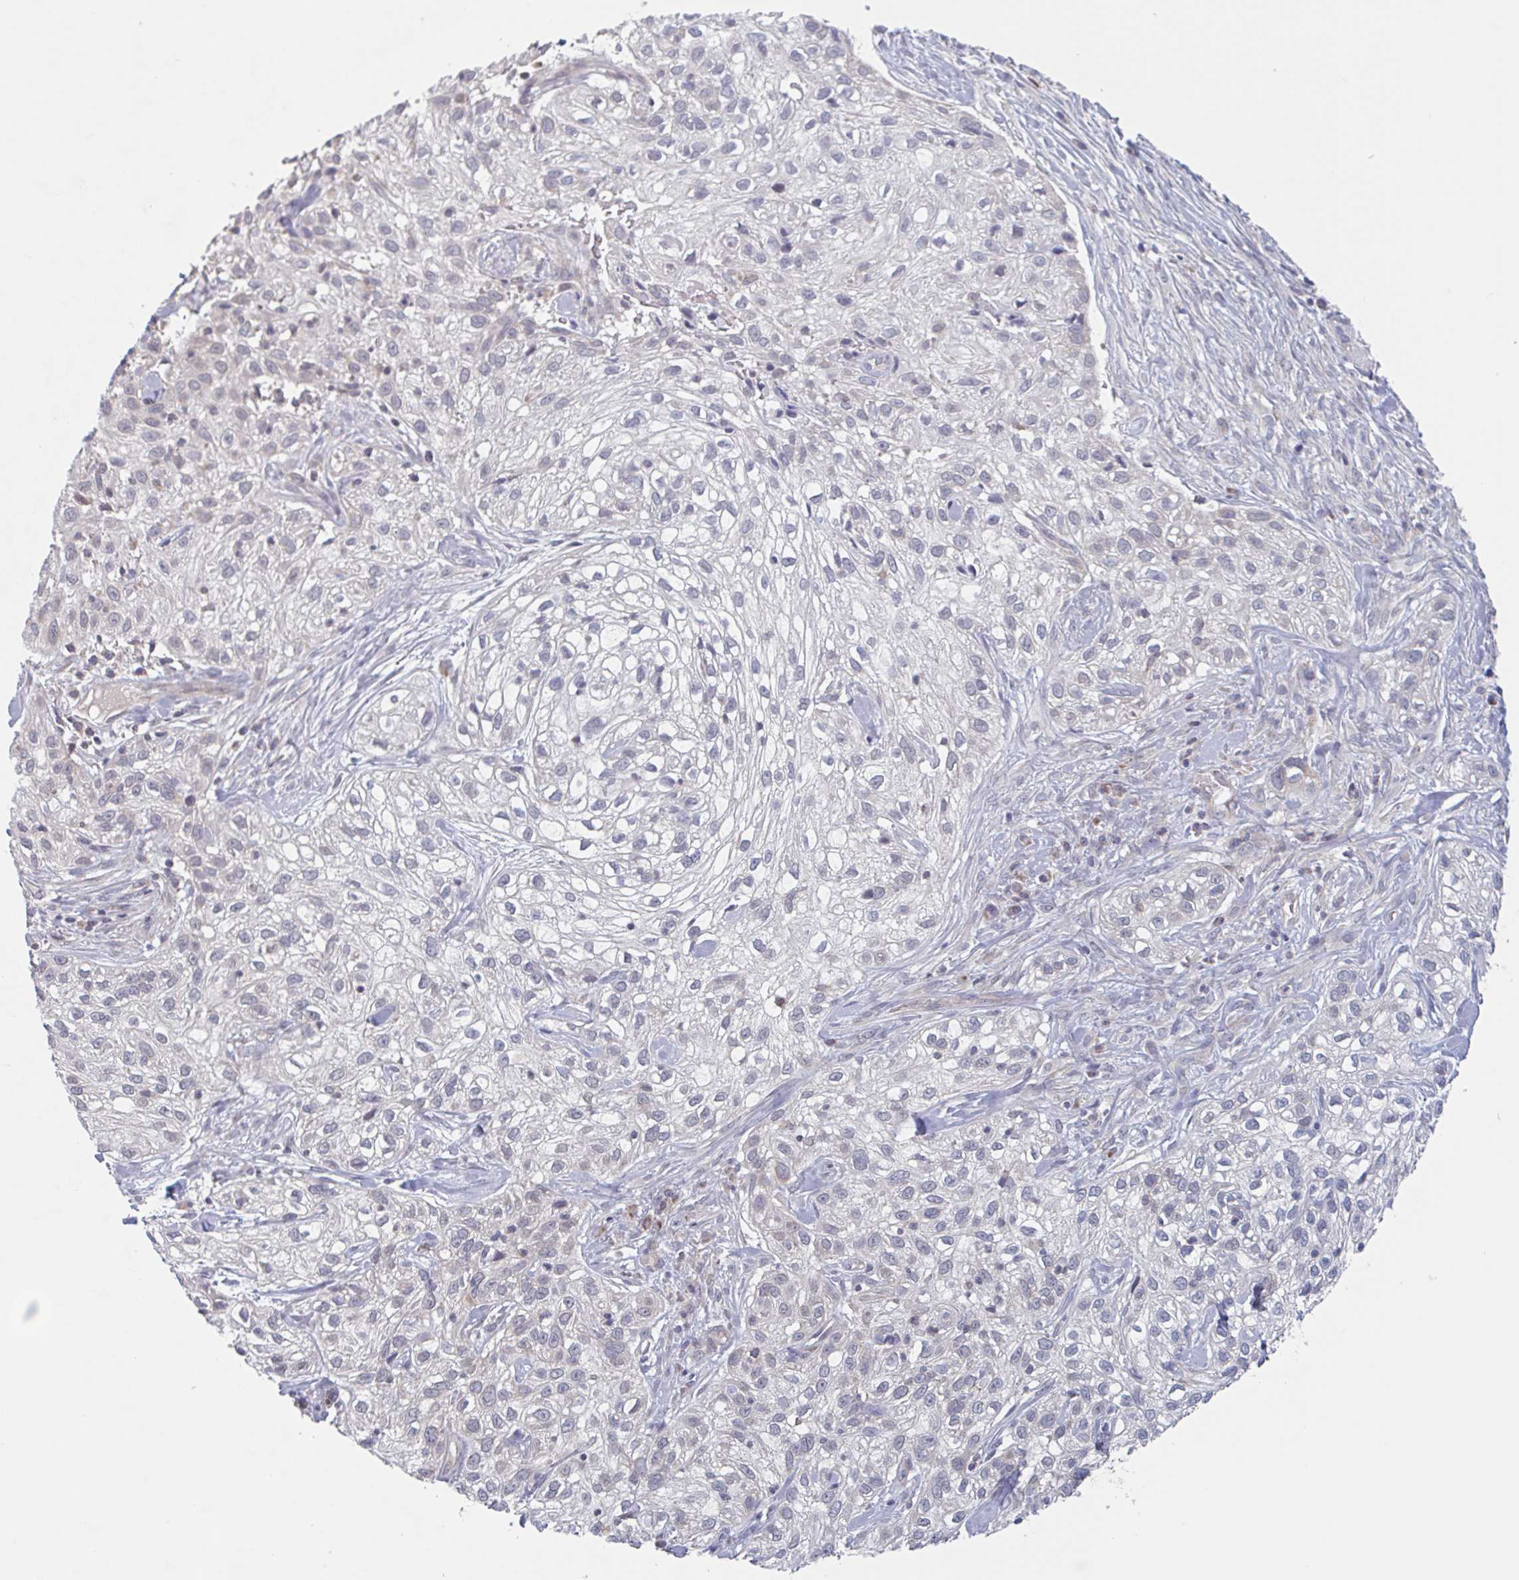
{"staining": {"intensity": "negative", "quantity": "none", "location": "none"}, "tissue": "skin cancer", "cell_type": "Tumor cells", "image_type": "cancer", "snomed": [{"axis": "morphology", "description": "Squamous cell carcinoma, NOS"}, {"axis": "topography", "description": "Skin"}], "caption": "The micrograph demonstrates no staining of tumor cells in skin cancer.", "gene": "SURF1", "patient": {"sex": "male", "age": 82}}